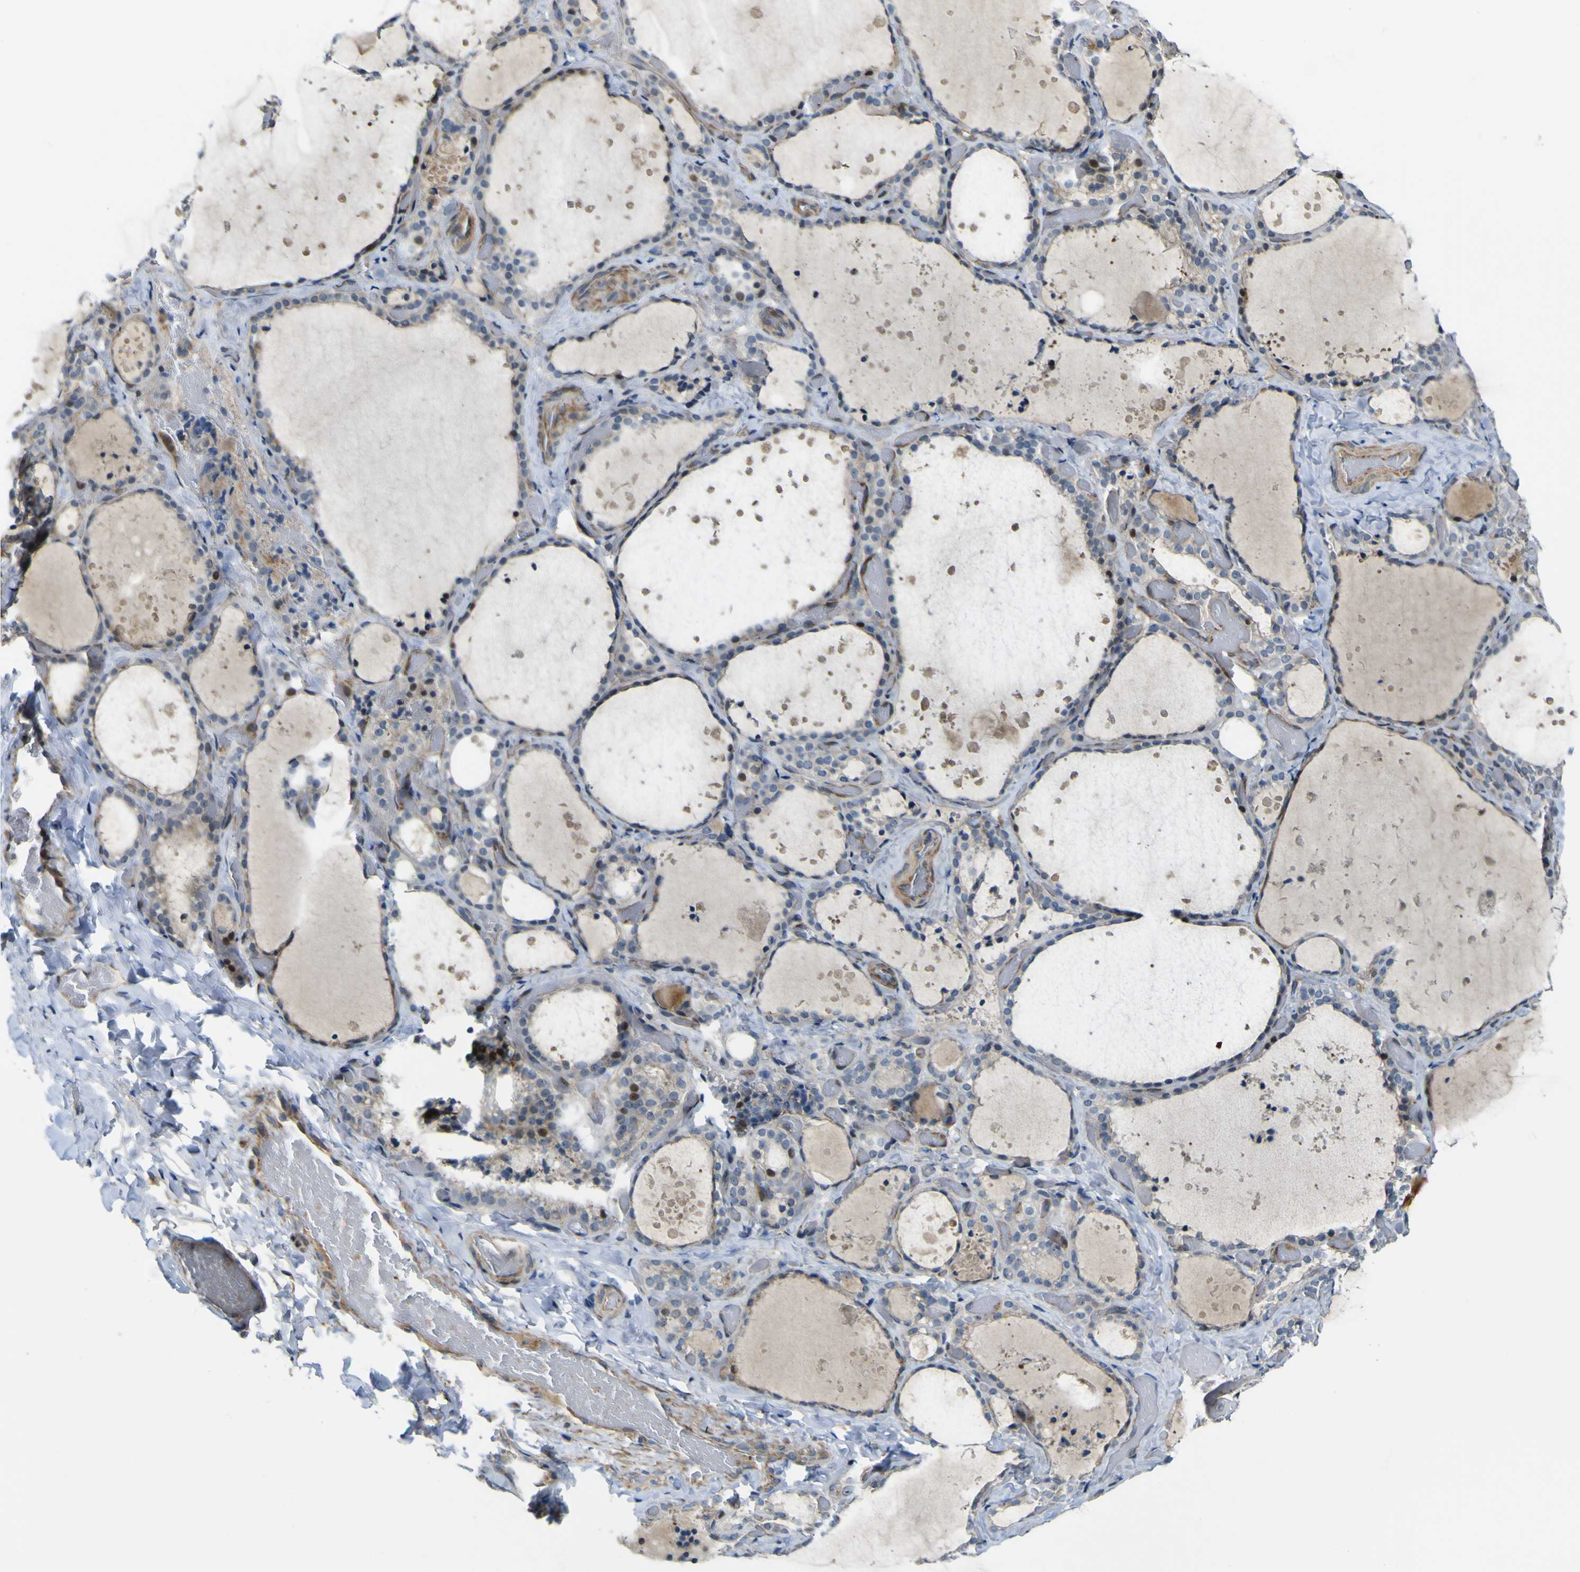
{"staining": {"intensity": "moderate", "quantity": "25%-75%", "location": "cytoplasmic/membranous"}, "tissue": "thyroid gland", "cell_type": "Glandular cells", "image_type": "normal", "snomed": [{"axis": "morphology", "description": "Normal tissue, NOS"}, {"axis": "topography", "description": "Thyroid gland"}], "caption": "Thyroid gland stained with DAB IHC demonstrates medium levels of moderate cytoplasmic/membranous expression in about 25%-75% of glandular cells.", "gene": "KDM7A", "patient": {"sex": "female", "age": 44}}